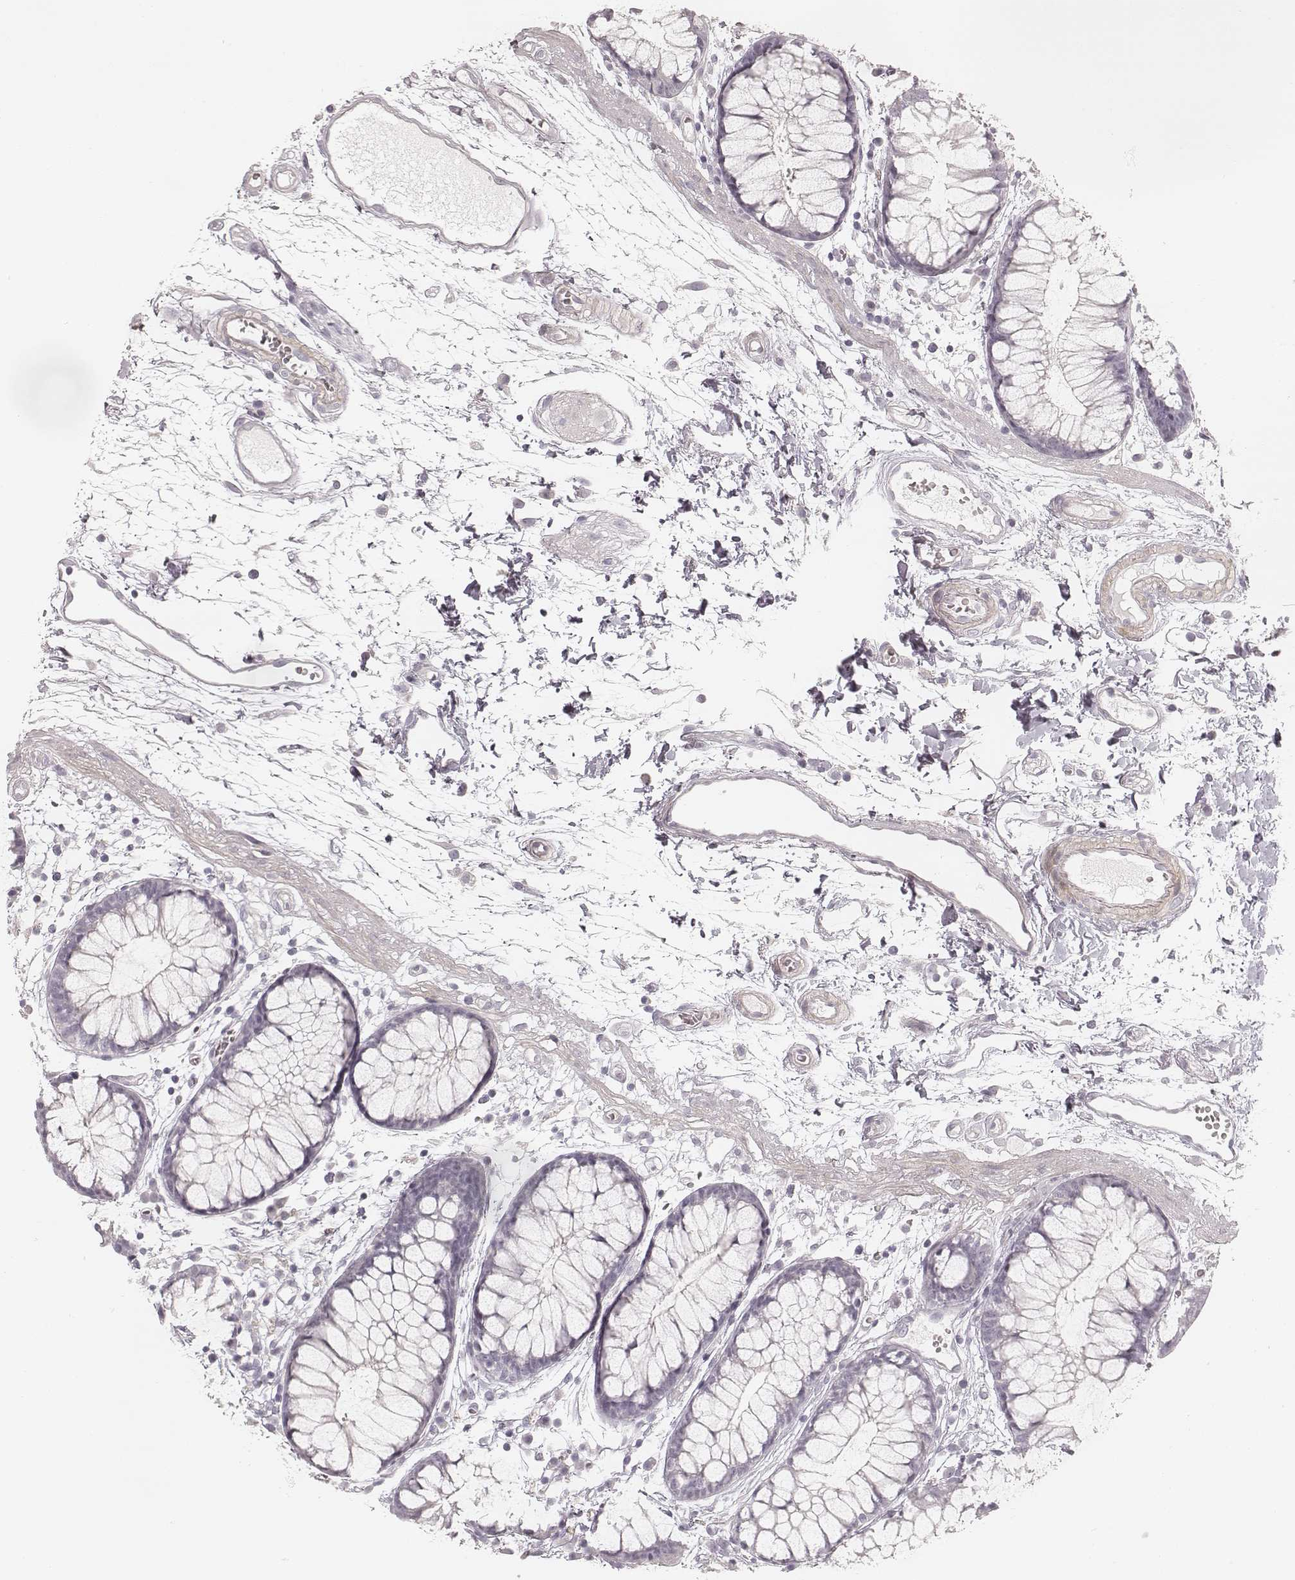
{"staining": {"intensity": "negative", "quantity": "none", "location": "none"}, "tissue": "colon", "cell_type": "Endothelial cells", "image_type": "normal", "snomed": [{"axis": "morphology", "description": "Normal tissue, NOS"}, {"axis": "morphology", "description": "Adenocarcinoma, NOS"}, {"axis": "topography", "description": "Colon"}], "caption": "A high-resolution photomicrograph shows immunohistochemistry staining of normal colon, which demonstrates no significant staining in endothelial cells. Brightfield microscopy of immunohistochemistry (IHC) stained with DAB (brown) and hematoxylin (blue), captured at high magnification.", "gene": "SPATA24", "patient": {"sex": "male", "age": 65}}